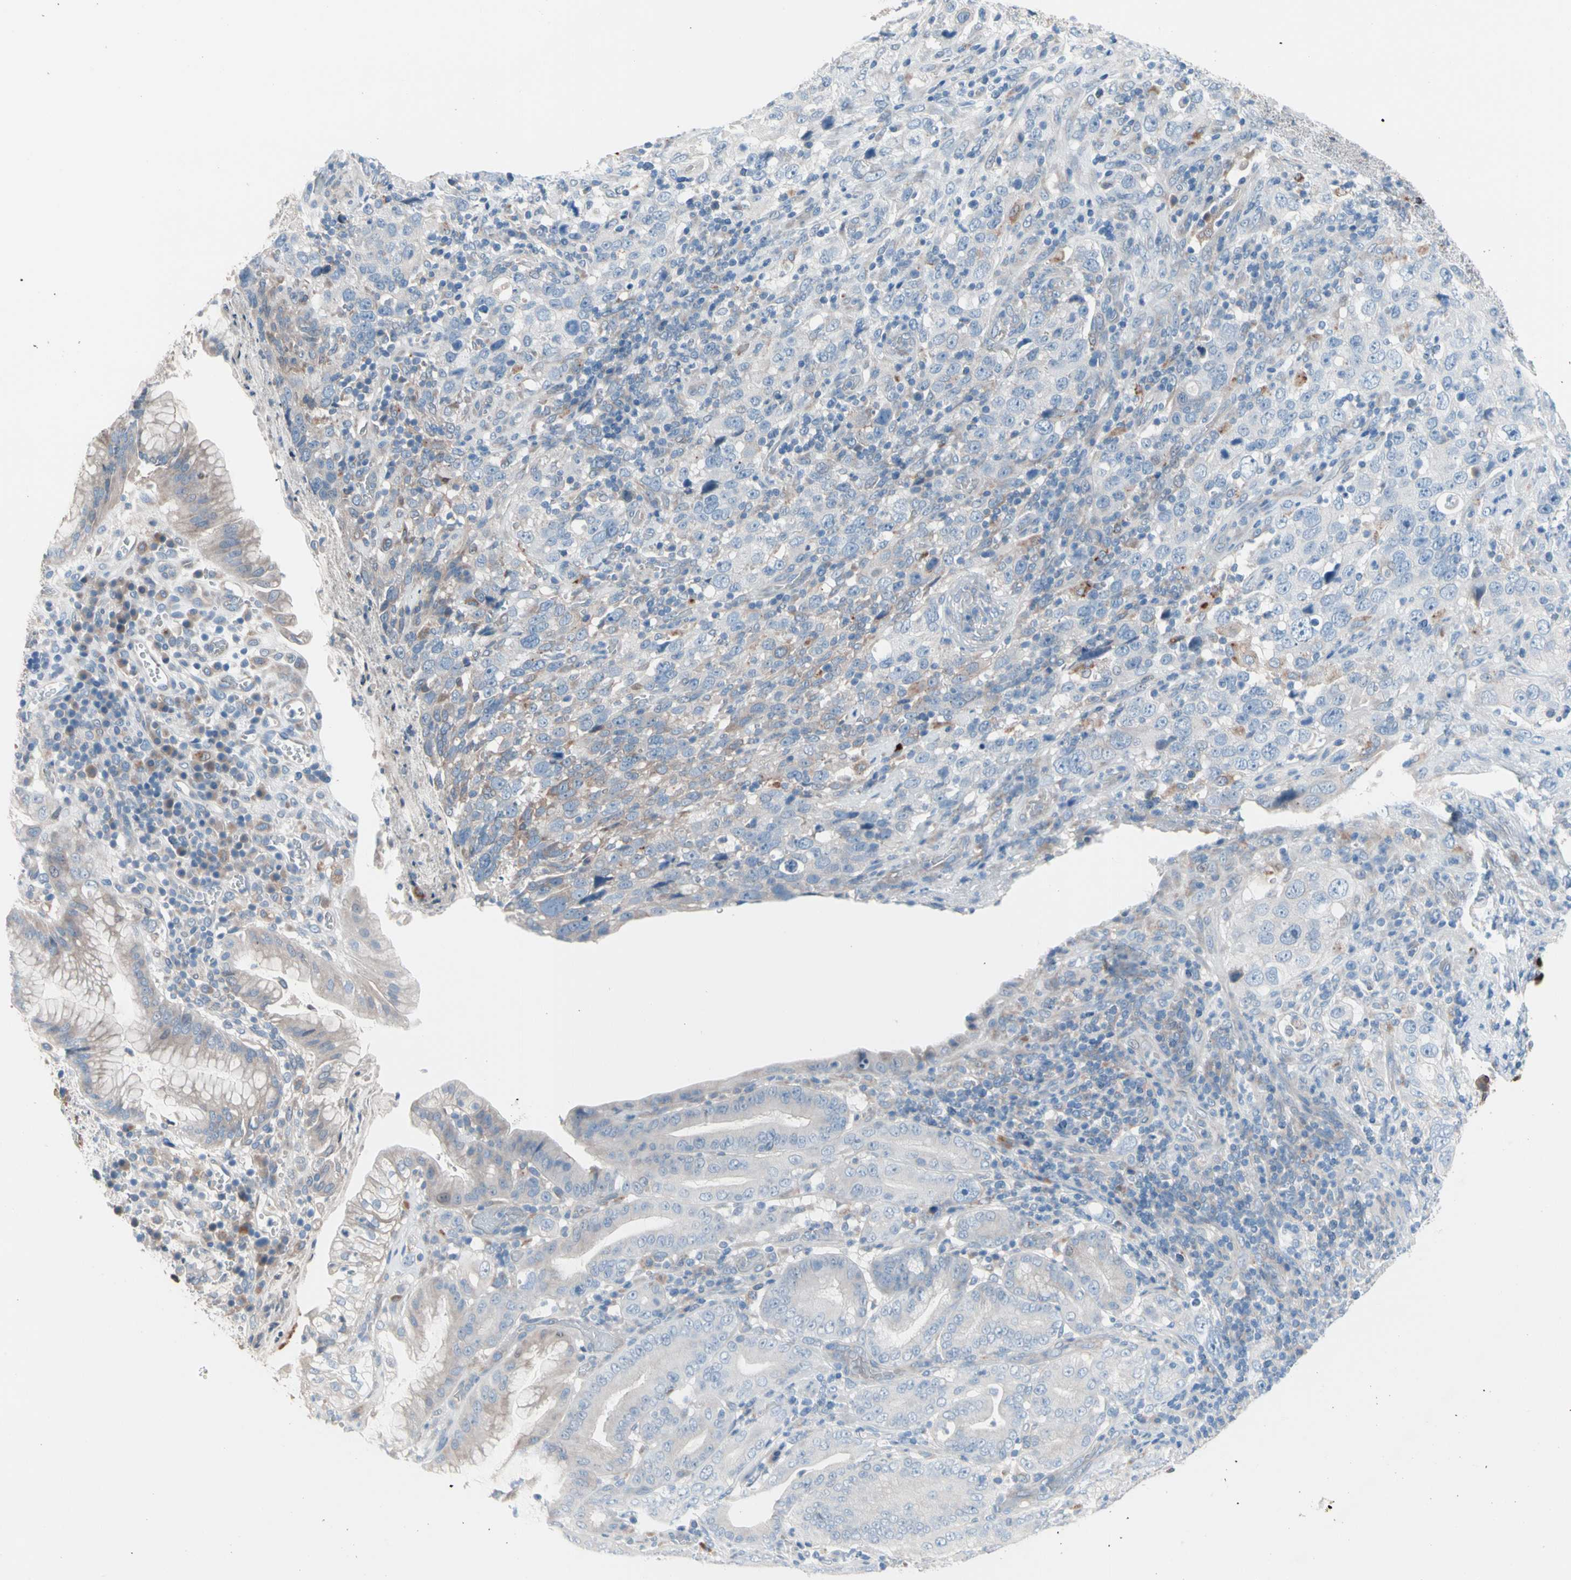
{"staining": {"intensity": "weak", "quantity": "<25%", "location": "cytoplasmic/membranous"}, "tissue": "stomach cancer", "cell_type": "Tumor cells", "image_type": "cancer", "snomed": [{"axis": "morphology", "description": "Normal tissue, NOS"}, {"axis": "morphology", "description": "Adenocarcinoma, NOS"}, {"axis": "topography", "description": "Stomach"}], "caption": "Tumor cells are negative for brown protein staining in stomach adenocarcinoma. (Brightfield microscopy of DAB (3,3'-diaminobenzidine) immunohistochemistry (IHC) at high magnification).", "gene": "CASQ1", "patient": {"sex": "male", "age": 48}}